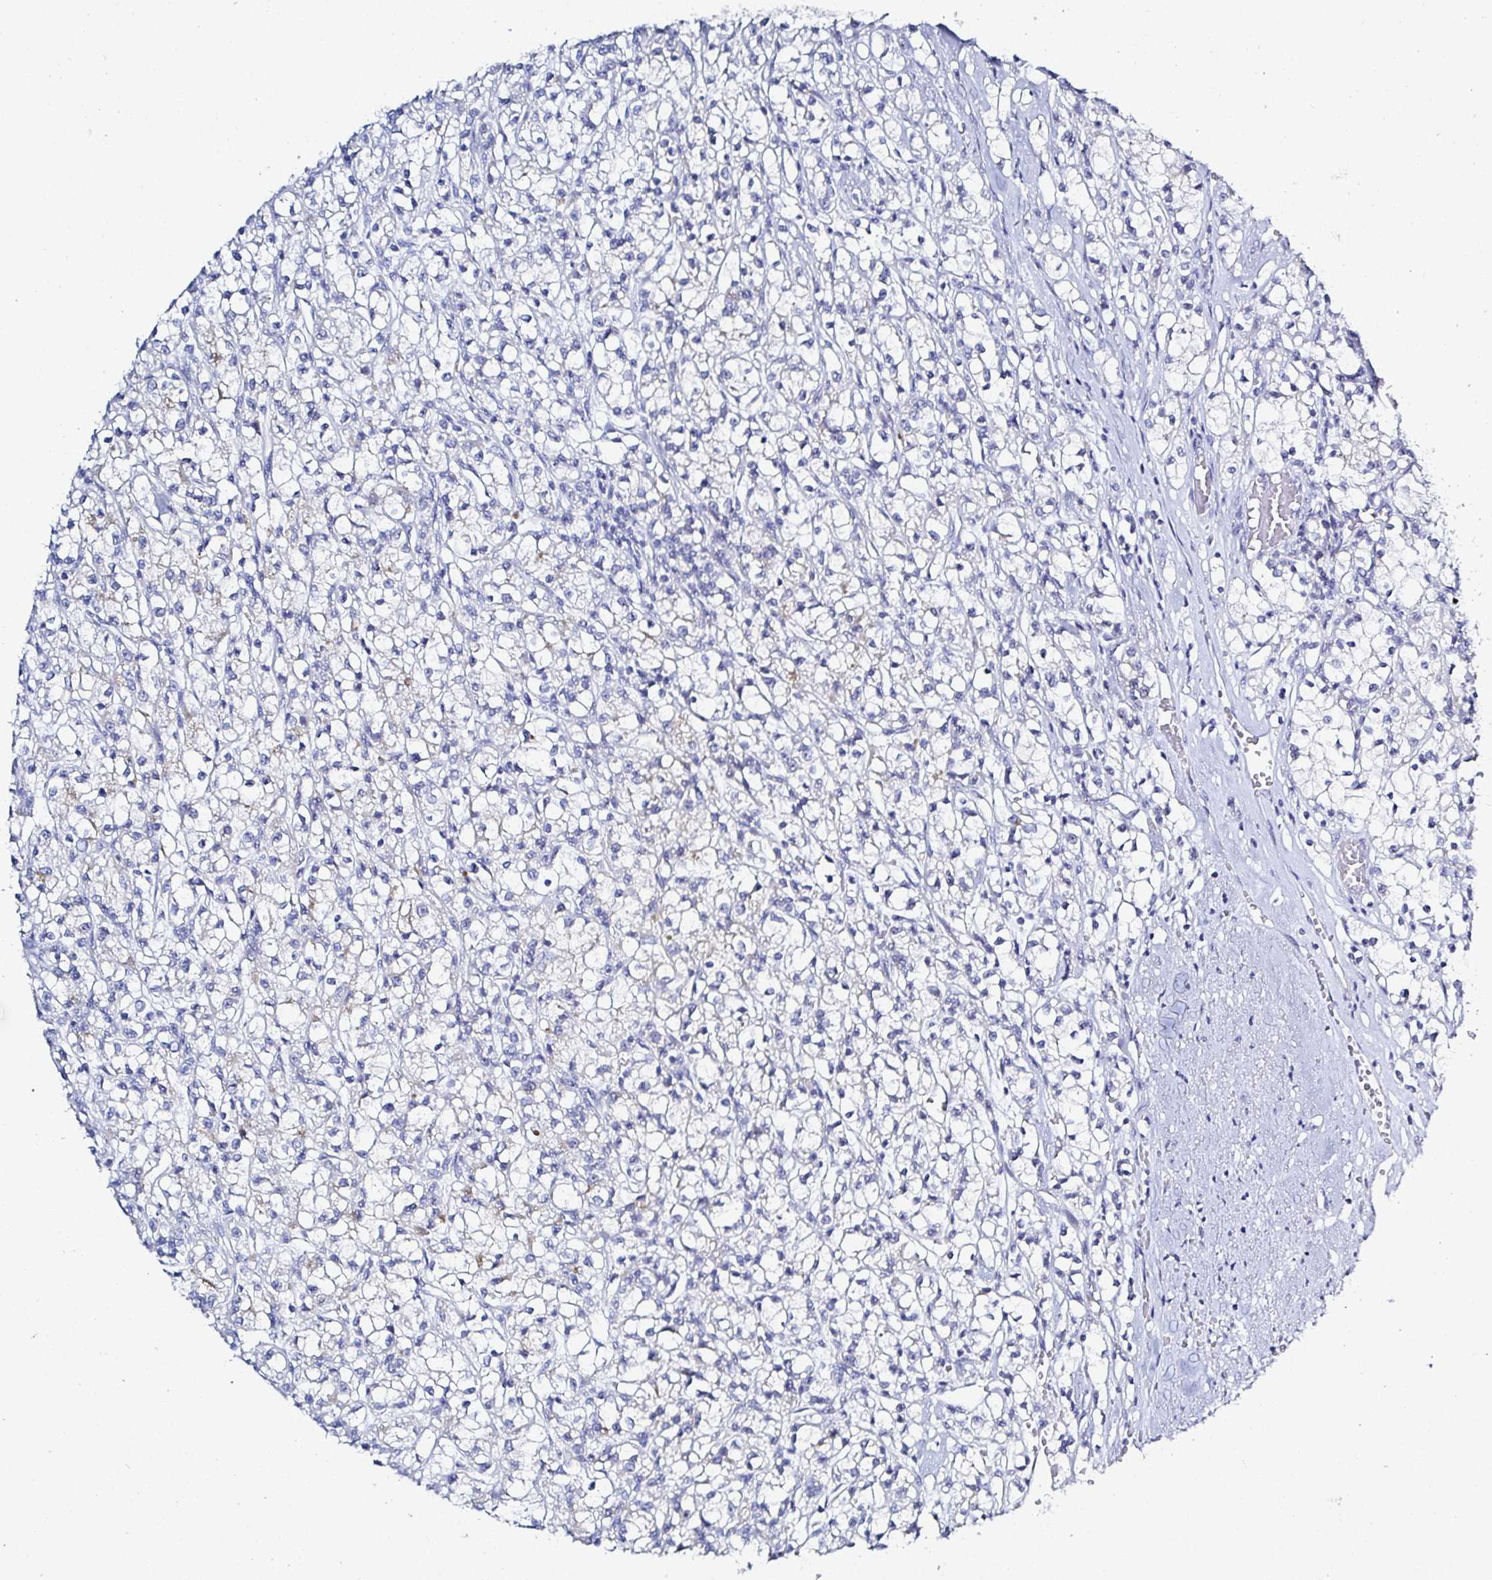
{"staining": {"intensity": "negative", "quantity": "none", "location": "none"}, "tissue": "renal cancer", "cell_type": "Tumor cells", "image_type": "cancer", "snomed": [{"axis": "morphology", "description": "Adenocarcinoma, NOS"}, {"axis": "topography", "description": "Kidney"}], "caption": "The immunohistochemistry image has no significant positivity in tumor cells of adenocarcinoma (renal) tissue. (Brightfield microscopy of DAB (3,3'-diaminobenzidine) immunohistochemistry at high magnification).", "gene": "OR10K1", "patient": {"sex": "female", "age": 59}}